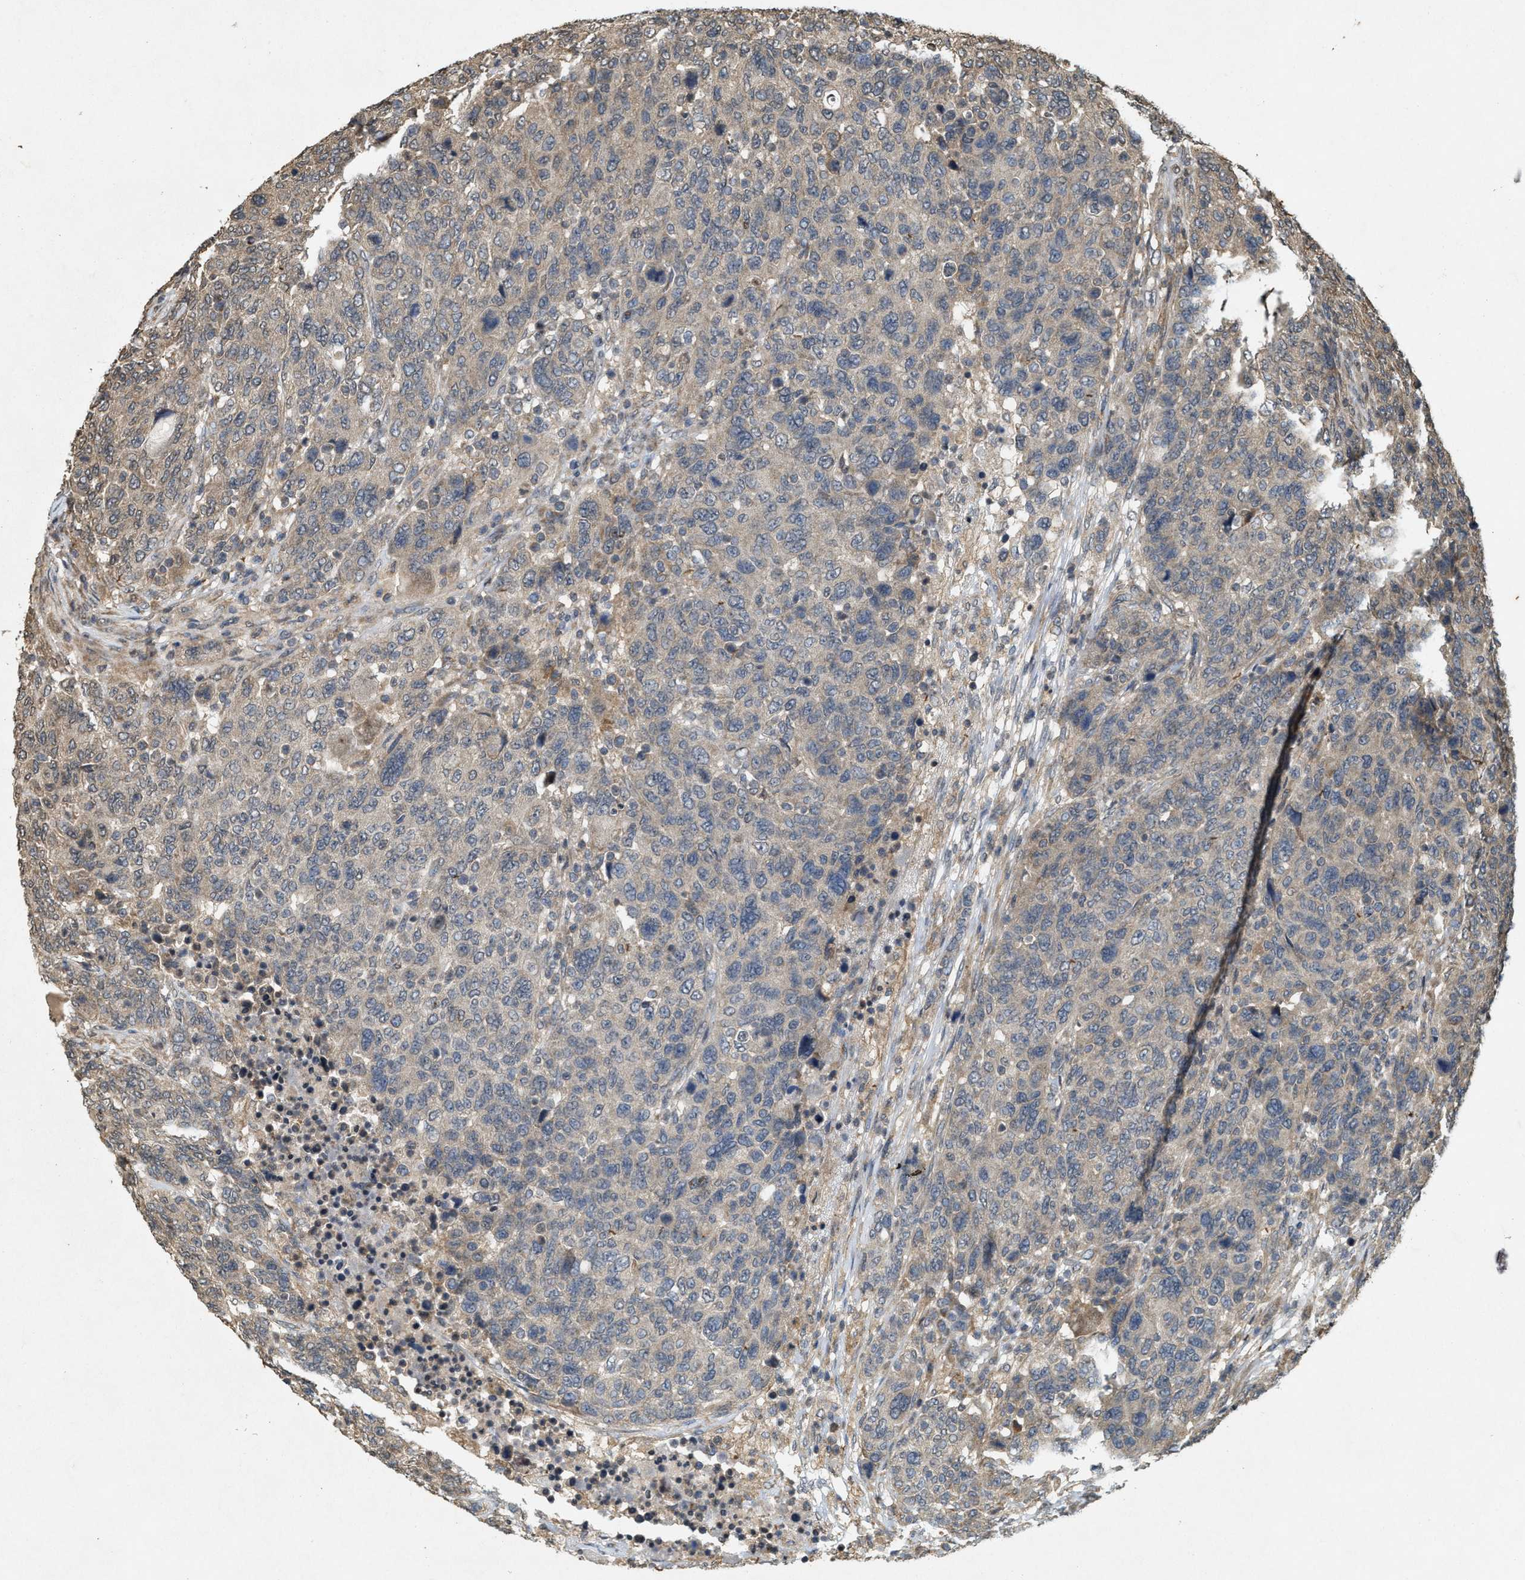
{"staining": {"intensity": "weak", "quantity": "25%-75%", "location": "cytoplasmic/membranous"}, "tissue": "breast cancer", "cell_type": "Tumor cells", "image_type": "cancer", "snomed": [{"axis": "morphology", "description": "Duct carcinoma"}, {"axis": "topography", "description": "Breast"}], "caption": "Human breast cancer (infiltrating ductal carcinoma) stained with a protein marker reveals weak staining in tumor cells.", "gene": "KIF21A", "patient": {"sex": "female", "age": 37}}